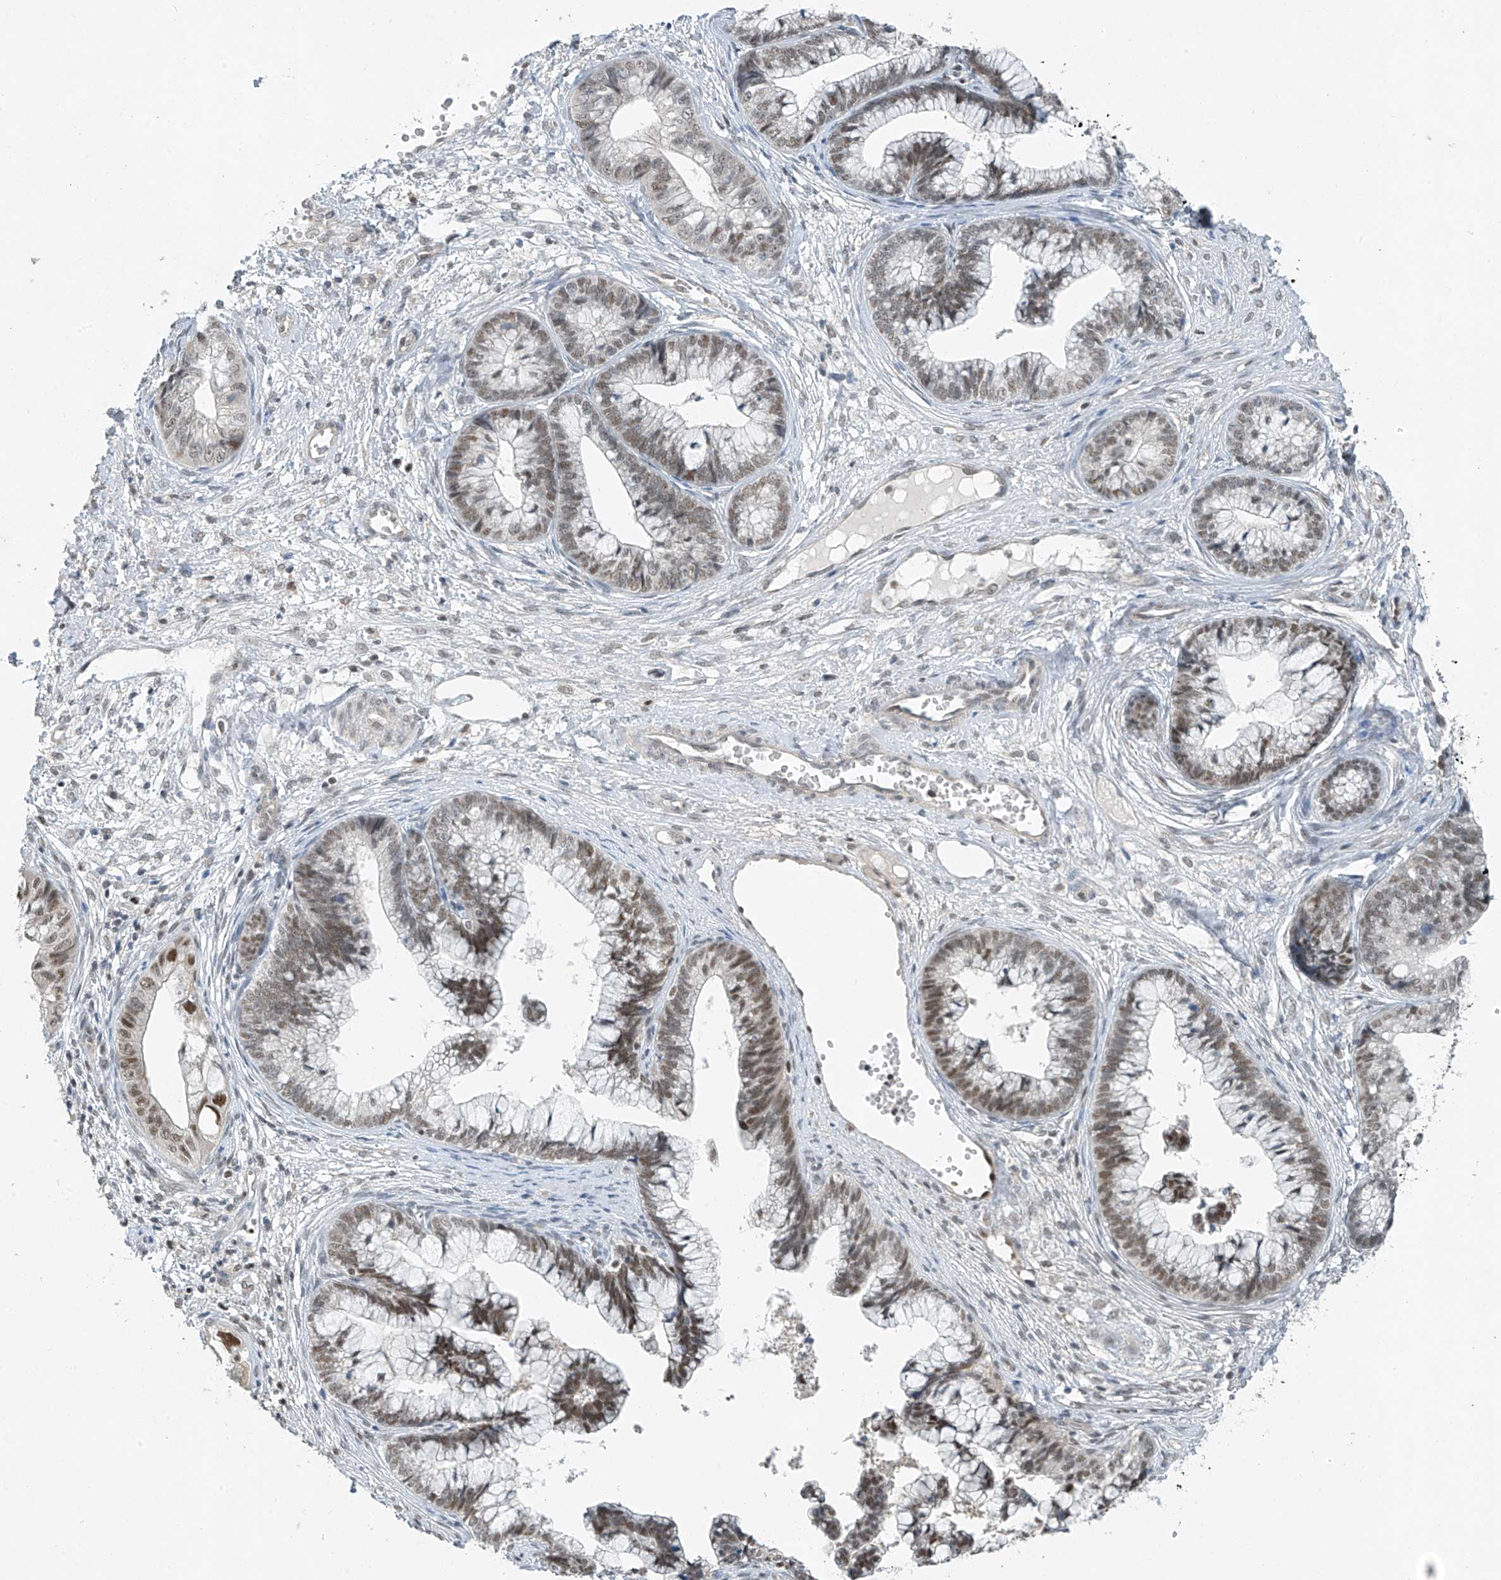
{"staining": {"intensity": "moderate", "quantity": ">75%", "location": "nuclear"}, "tissue": "cervical cancer", "cell_type": "Tumor cells", "image_type": "cancer", "snomed": [{"axis": "morphology", "description": "Adenocarcinoma, NOS"}, {"axis": "topography", "description": "Cervix"}], "caption": "The image reveals immunohistochemical staining of cervical cancer (adenocarcinoma). There is moderate nuclear staining is present in about >75% of tumor cells.", "gene": "TAF8", "patient": {"sex": "female", "age": 44}}